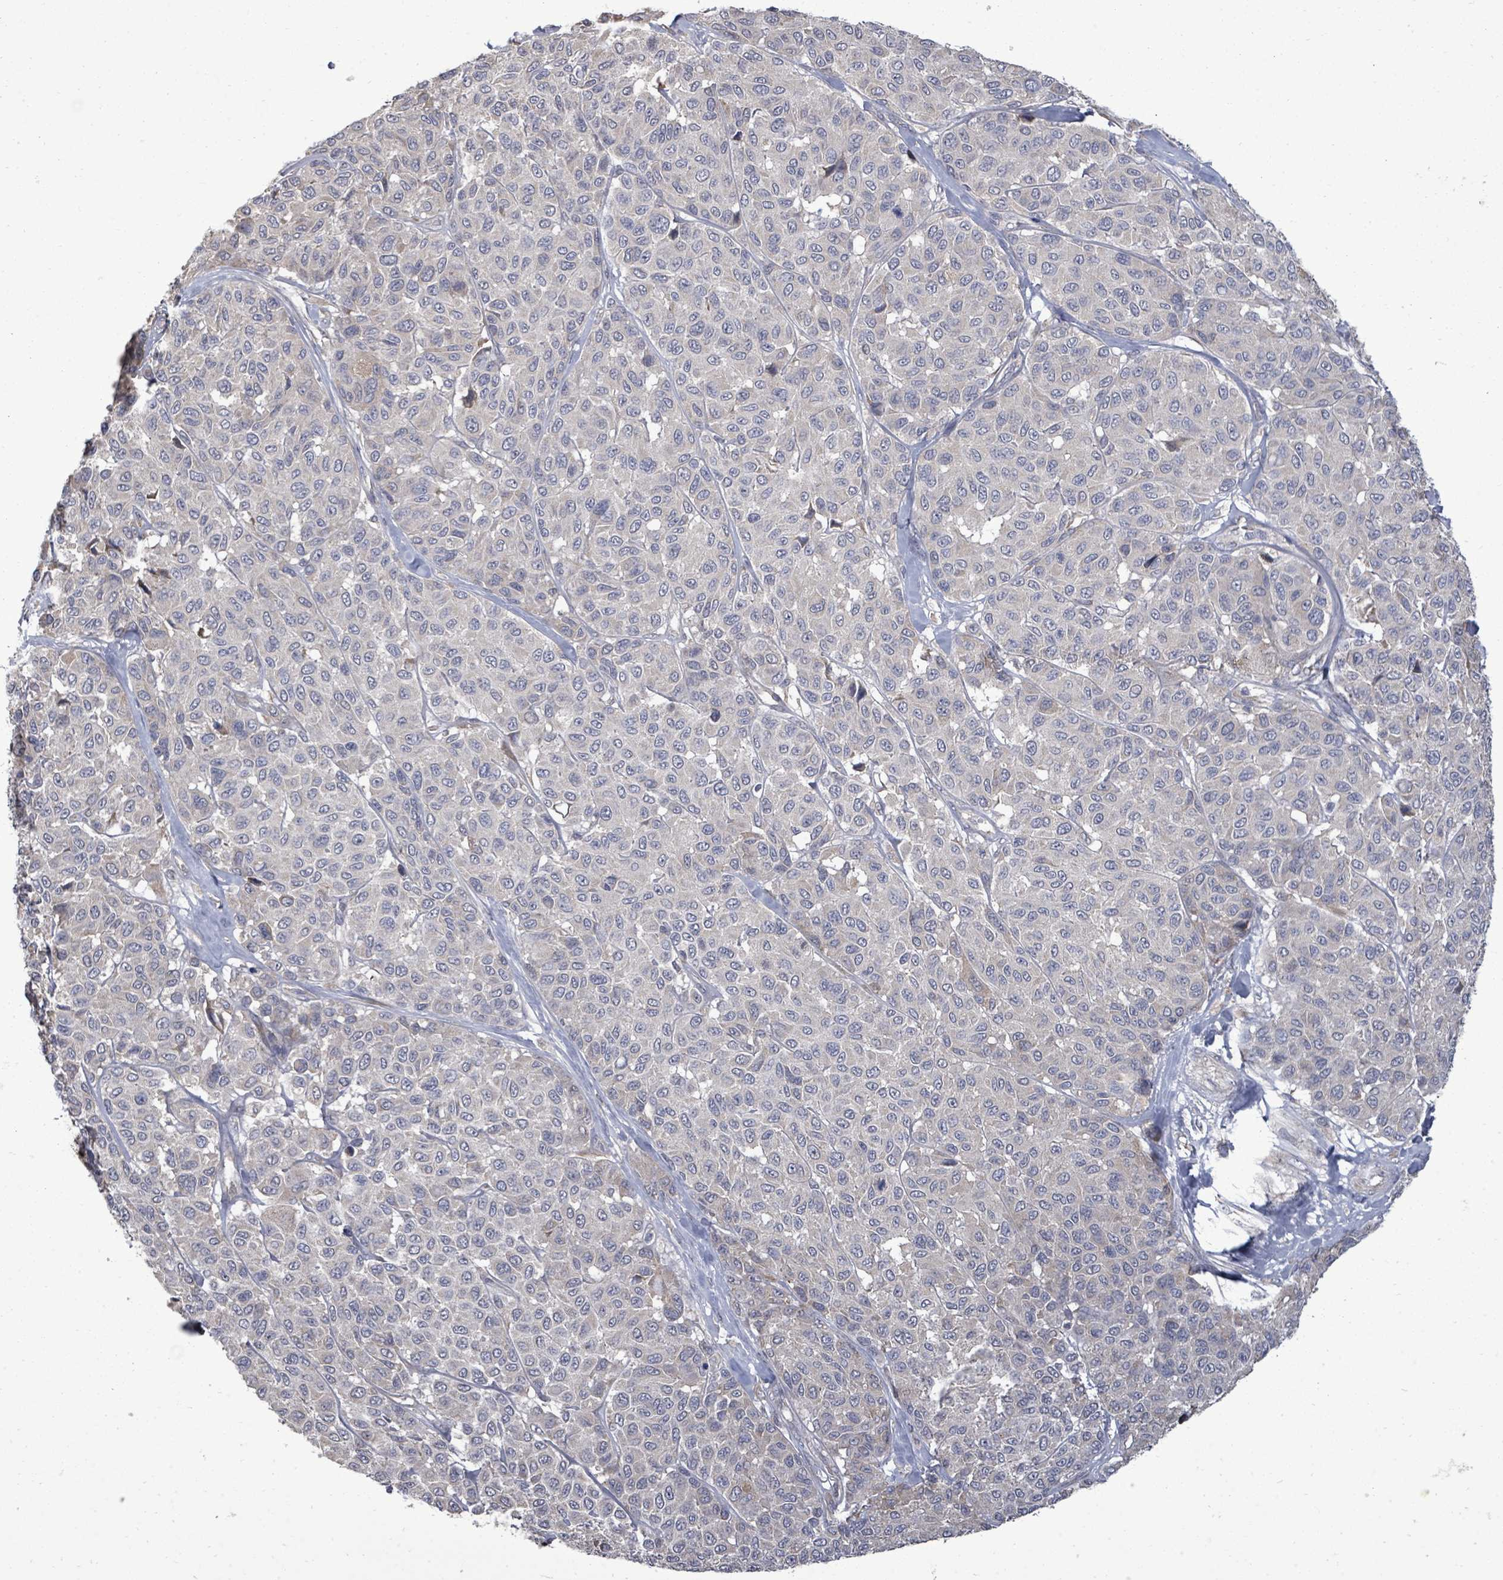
{"staining": {"intensity": "moderate", "quantity": "25%-75%", "location": "cytoplasmic/membranous"}, "tissue": "melanoma", "cell_type": "Tumor cells", "image_type": "cancer", "snomed": [{"axis": "morphology", "description": "Malignant melanoma, NOS"}, {"axis": "topography", "description": "Skin"}], "caption": "Human malignant melanoma stained for a protein (brown) exhibits moderate cytoplasmic/membranous positive expression in about 25%-75% of tumor cells.", "gene": "POMGNT2", "patient": {"sex": "female", "age": 66}}